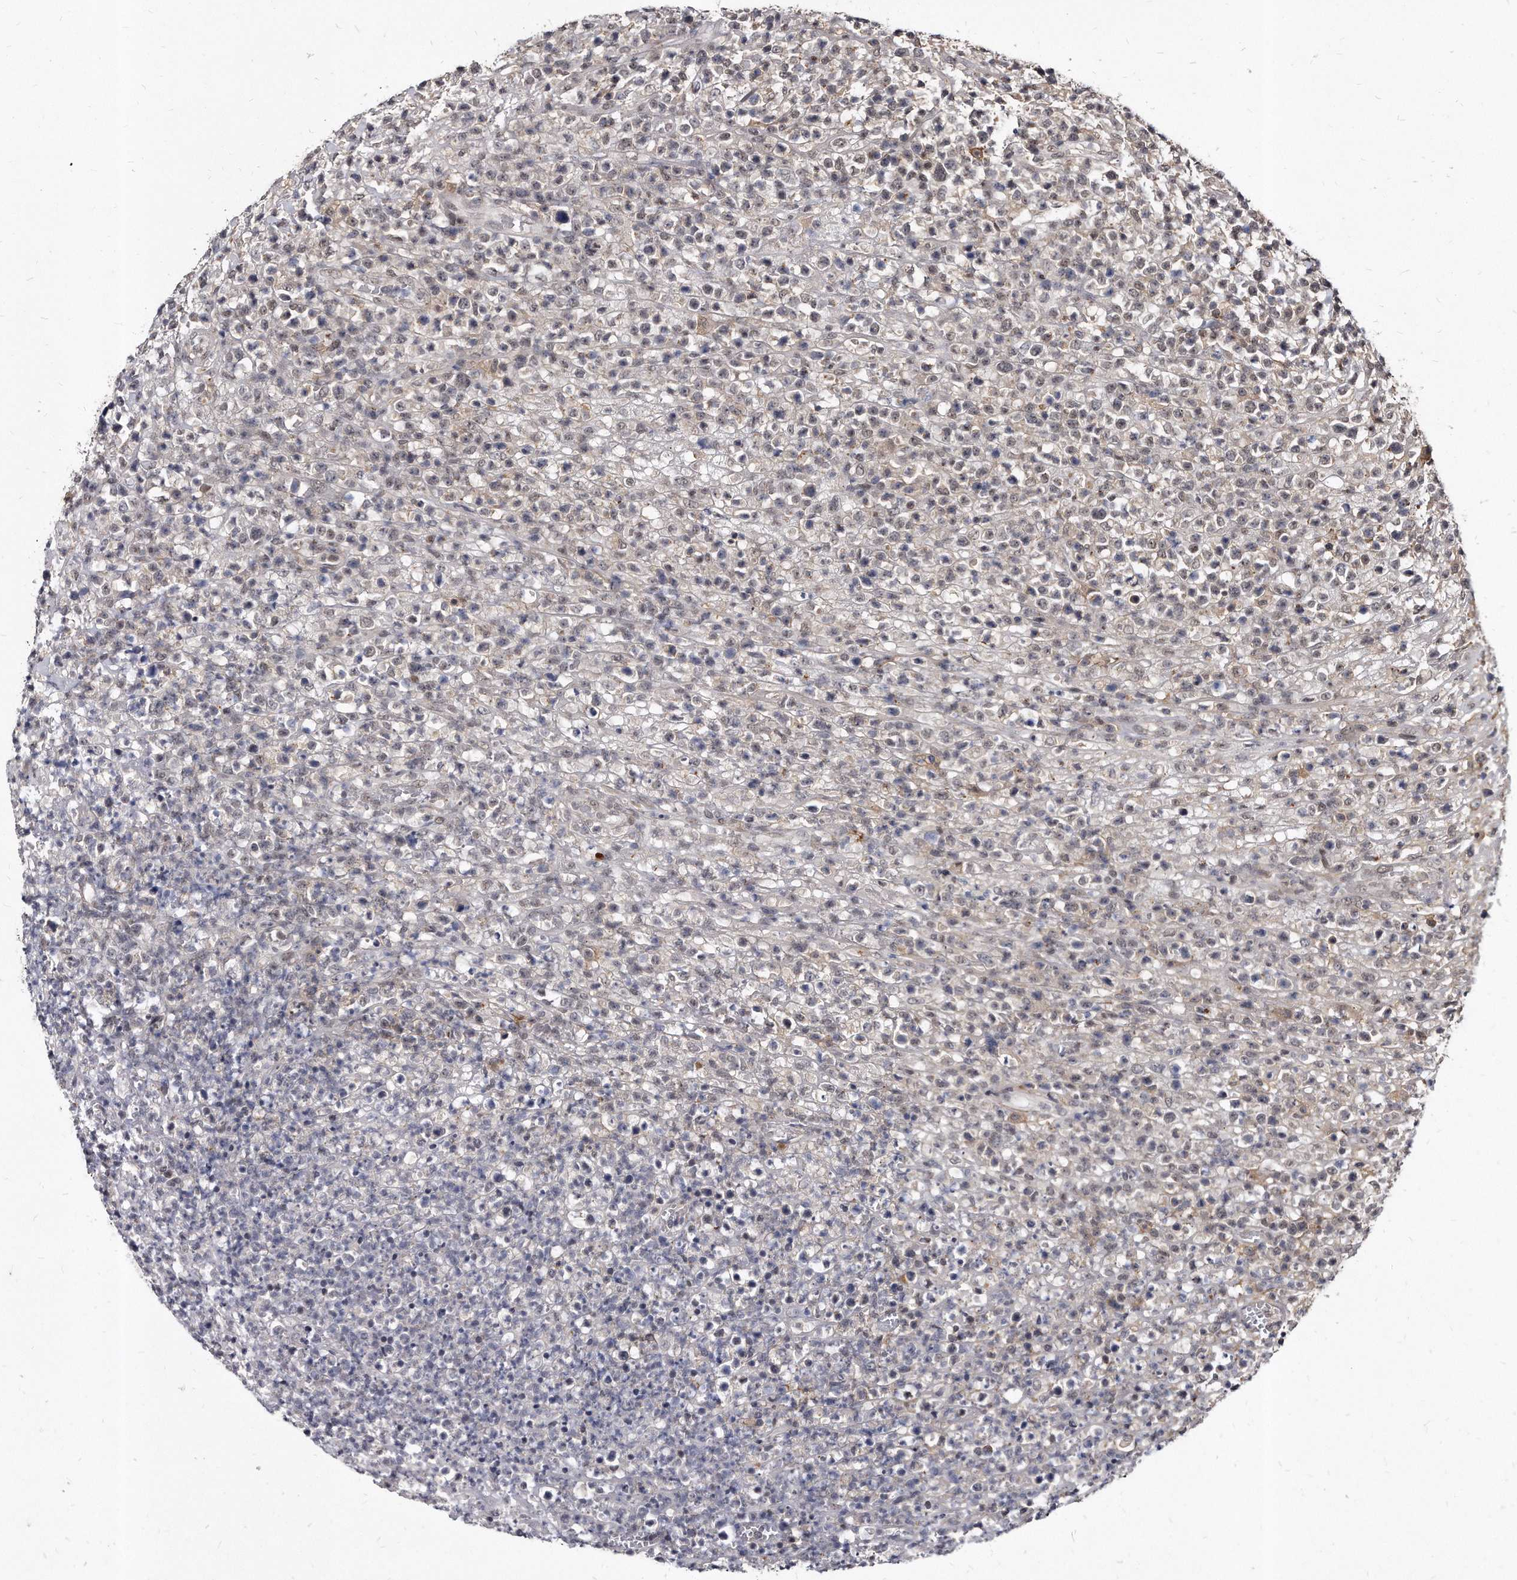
{"staining": {"intensity": "negative", "quantity": "none", "location": "none"}, "tissue": "lymphoma", "cell_type": "Tumor cells", "image_type": "cancer", "snomed": [{"axis": "morphology", "description": "Malignant lymphoma, non-Hodgkin's type, High grade"}, {"axis": "topography", "description": "Colon"}], "caption": "Immunohistochemical staining of malignant lymphoma, non-Hodgkin's type (high-grade) exhibits no significant positivity in tumor cells.", "gene": "KLHDC3", "patient": {"sex": "female", "age": 53}}